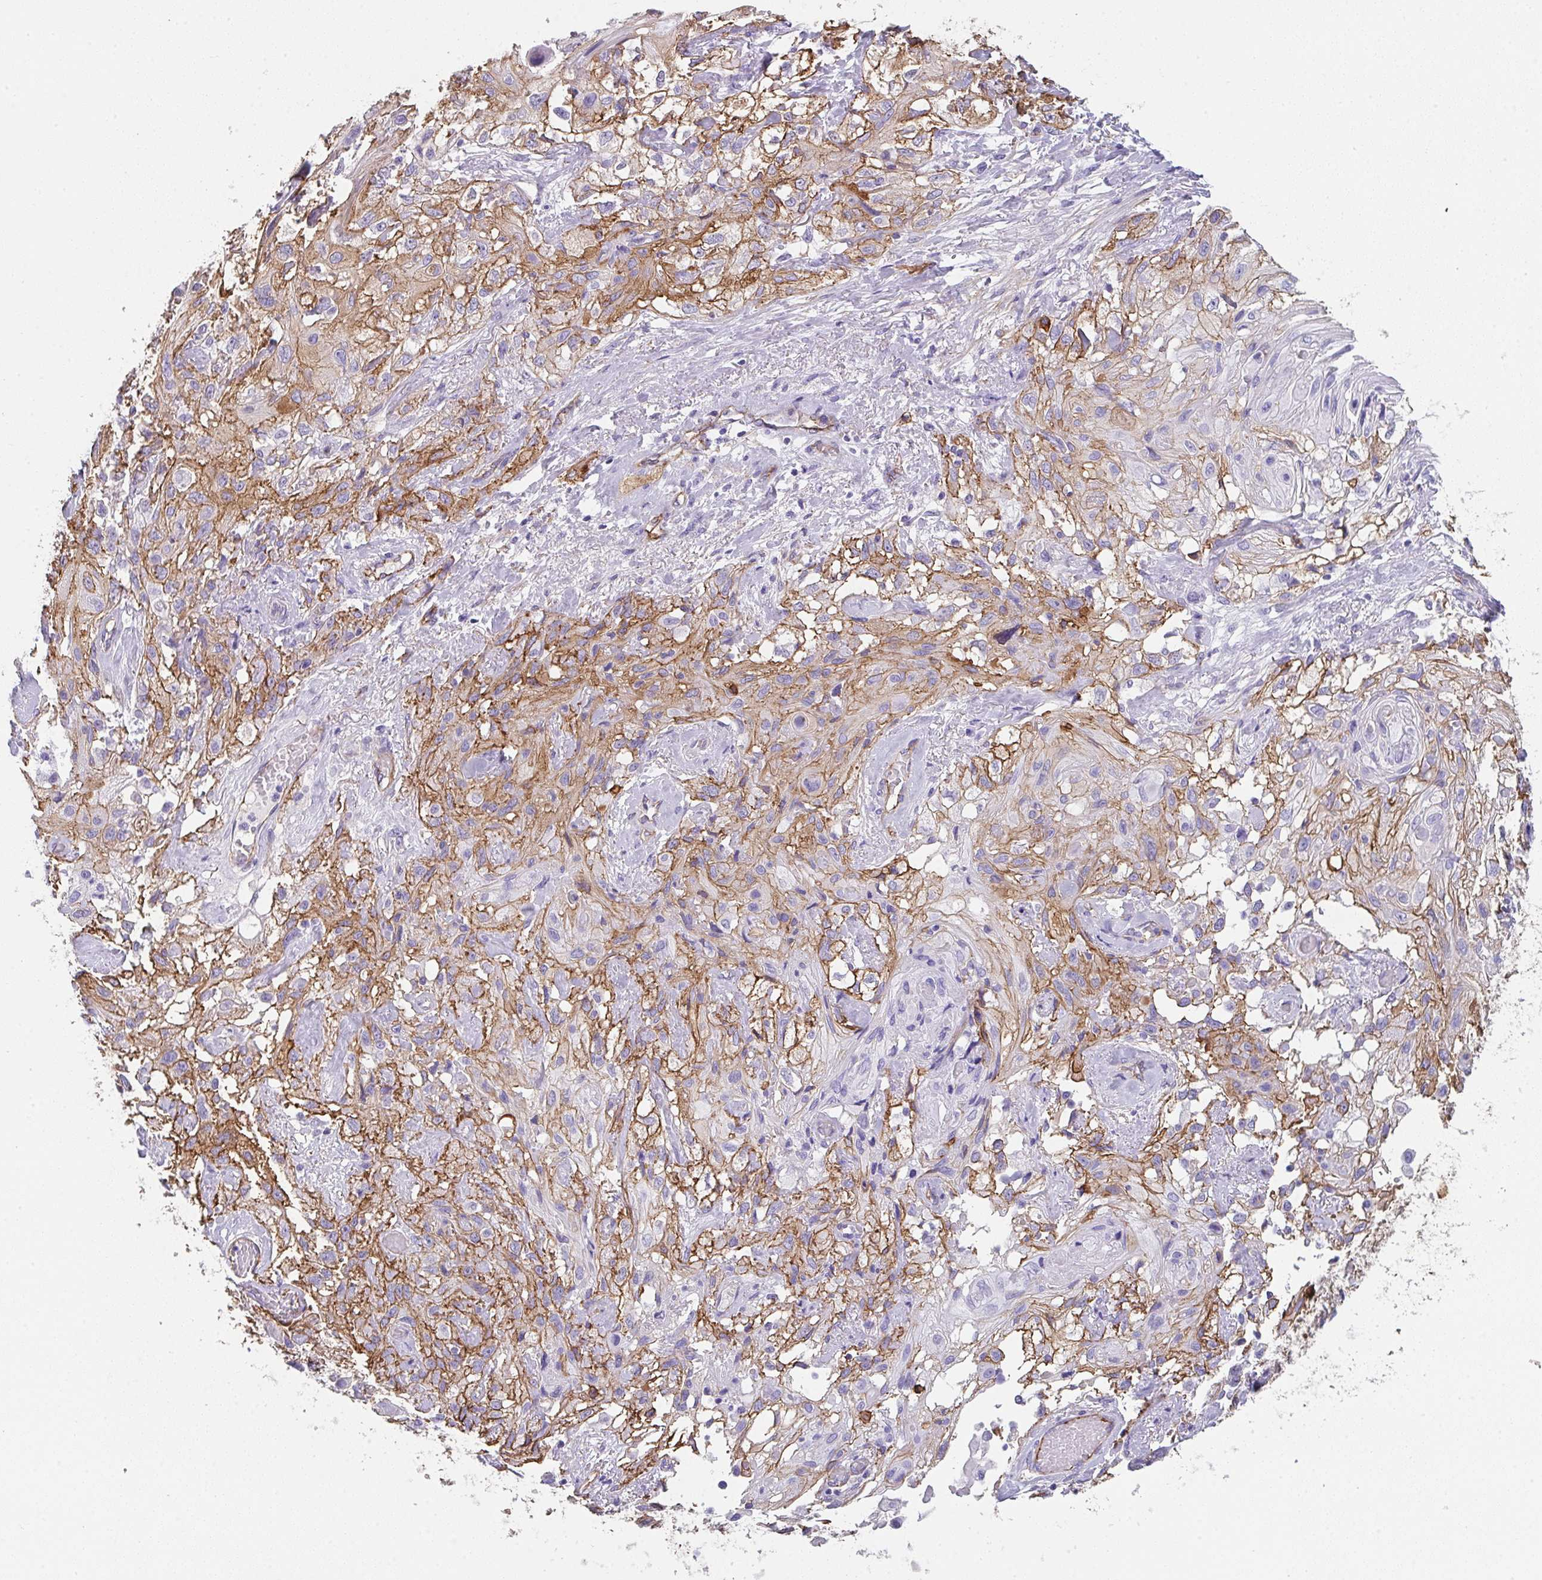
{"staining": {"intensity": "moderate", "quantity": ">75%", "location": "cytoplasmic/membranous"}, "tissue": "skin cancer", "cell_type": "Tumor cells", "image_type": "cancer", "snomed": [{"axis": "morphology", "description": "Squamous cell carcinoma, NOS"}, {"axis": "topography", "description": "Skin"}, {"axis": "topography", "description": "Vulva"}], "caption": "About >75% of tumor cells in human squamous cell carcinoma (skin) reveal moderate cytoplasmic/membranous protein staining as visualized by brown immunohistochemical staining.", "gene": "DBN1", "patient": {"sex": "female", "age": 86}}